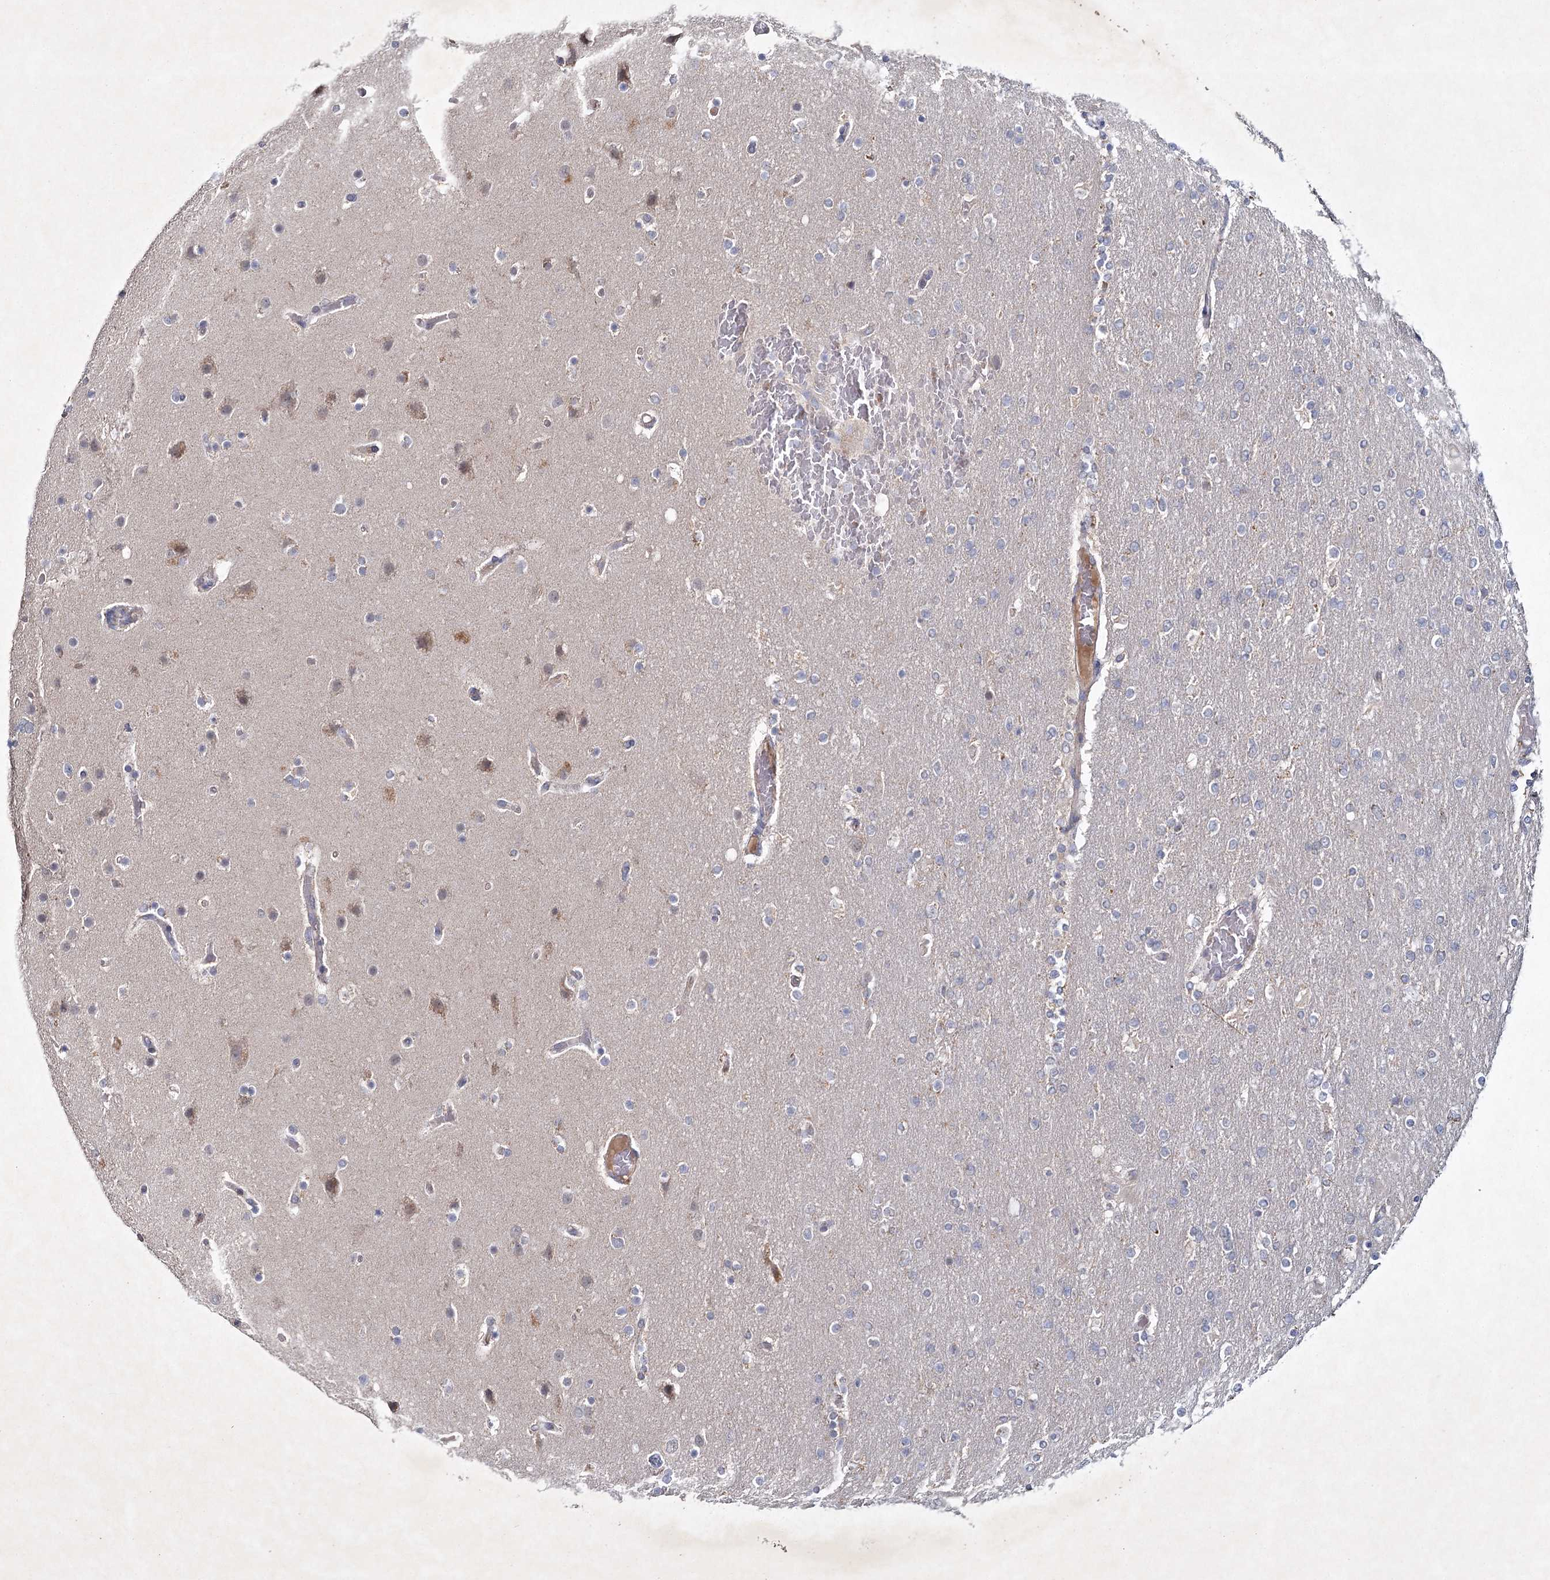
{"staining": {"intensity": "negative", "quantity": "none", "location": "none"}, "tissue": "glioma", "cell_type": "Tumor cells", "image_type": "cancer", "snomed": [{"axis": "morphology", "description": "Glioma, malignant, High grade"}, {"axis": "topography", "description": "Cerebral cortex"}], "caption": "Tumor cells show no significant positivity in glioma. (DAB (3,3'-diaminobenzidine) IHC visualized using brightfield microscopy, high magnification).", "gene": "MRPL44", "patient": {"sex": "female", "age": 36}}